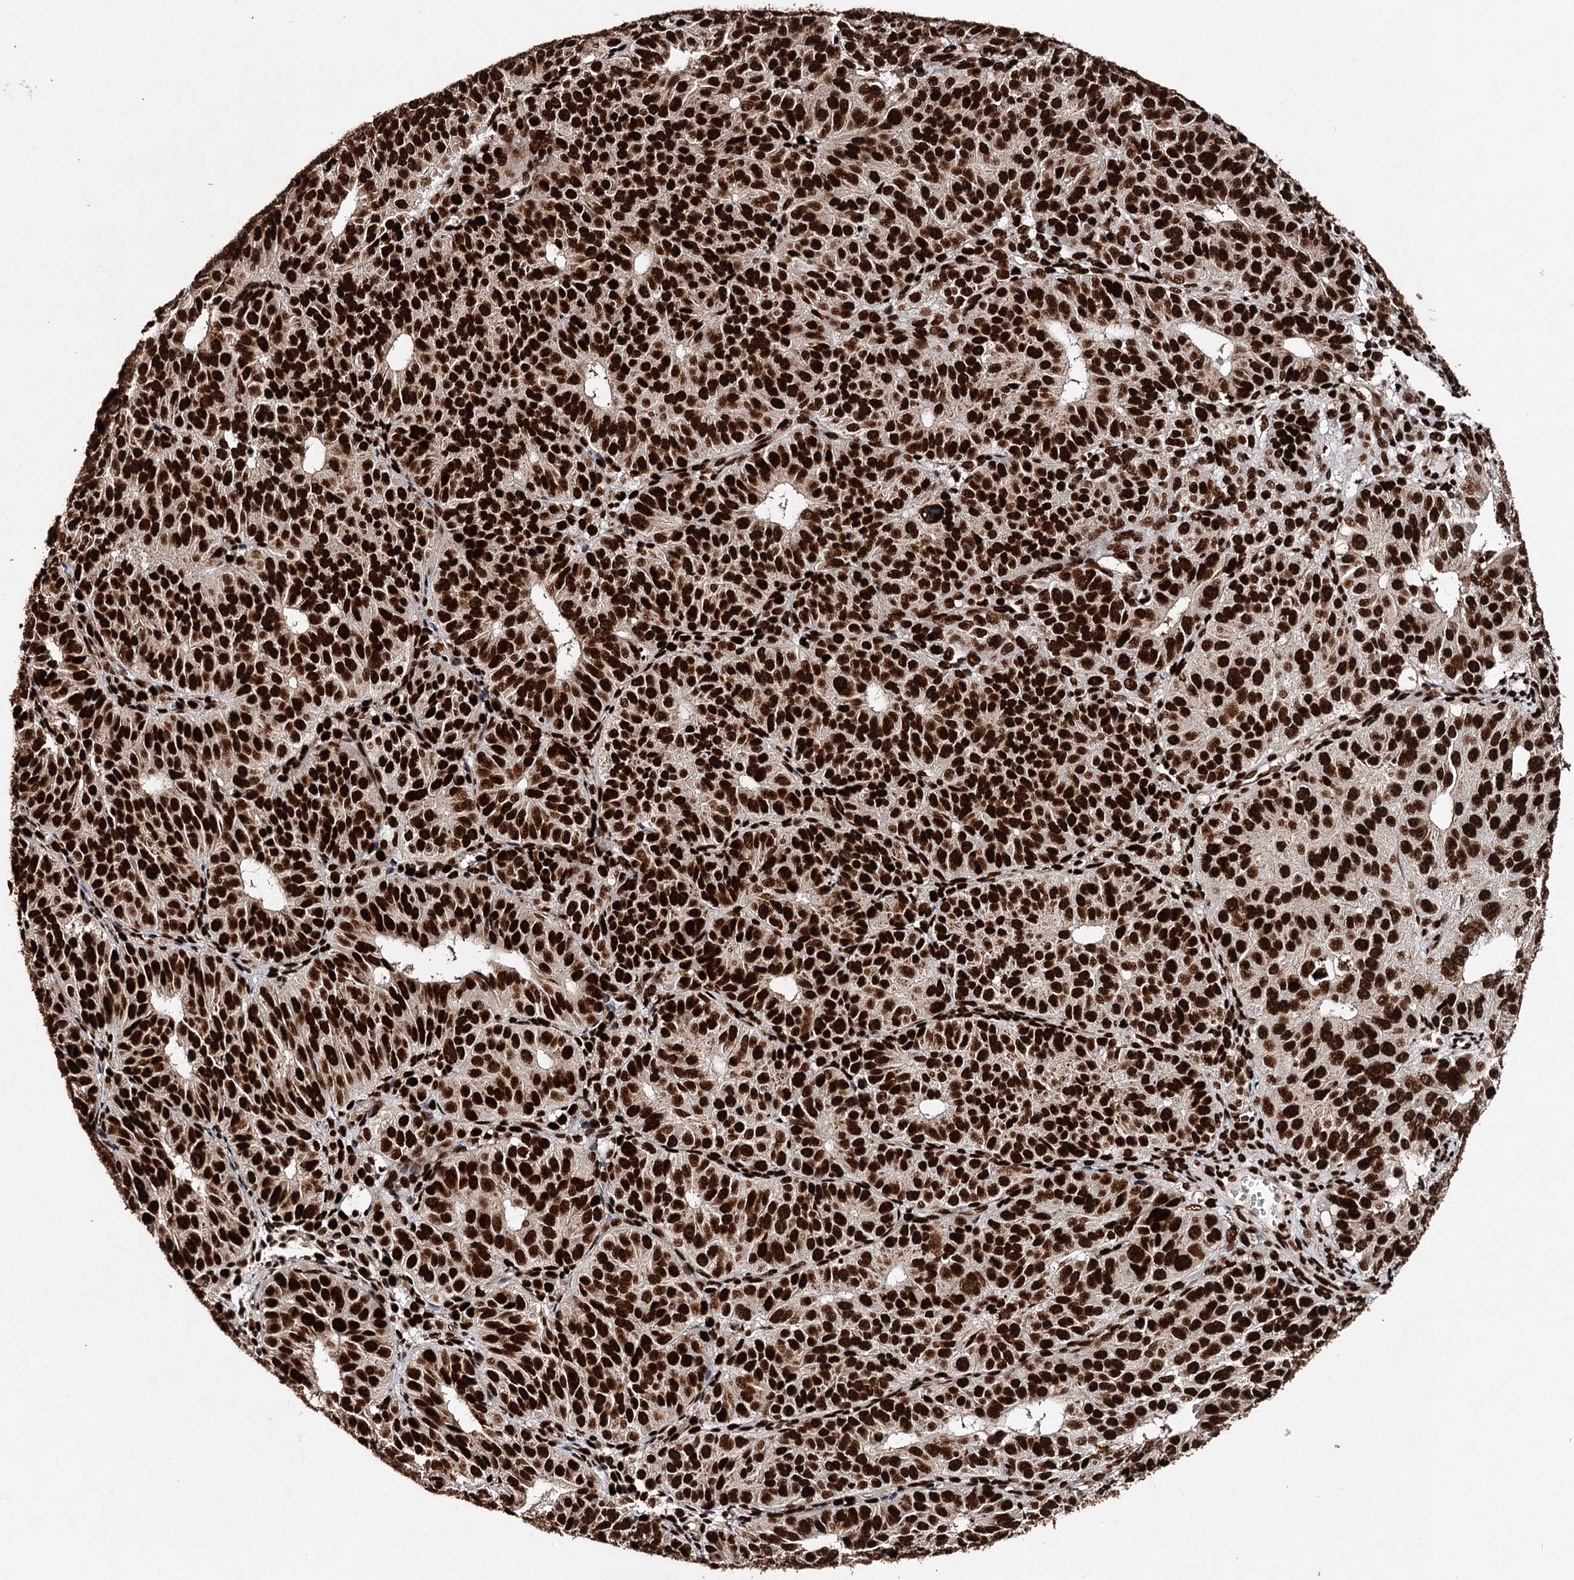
{"staining": {"intensity": "strong", "quantity": ">75%", "location": "nuclear"}, "tissue": "ovarian cancer", "cell_type": "Tumor cells", "image_type": "cancer", "snomed": [{"axis": "morphology", "description": "Carcinoma, endometroid"}, {"axis": "topography", "description": "Ovary"}], "caption": "About >75% of tumor cells in ovarian cancer demonstrate strong nuclear protein expression as visualized by brown immunohistochemical staining.", "gene": "MATR3", "patient": {"sex": "female", "age": 51}}